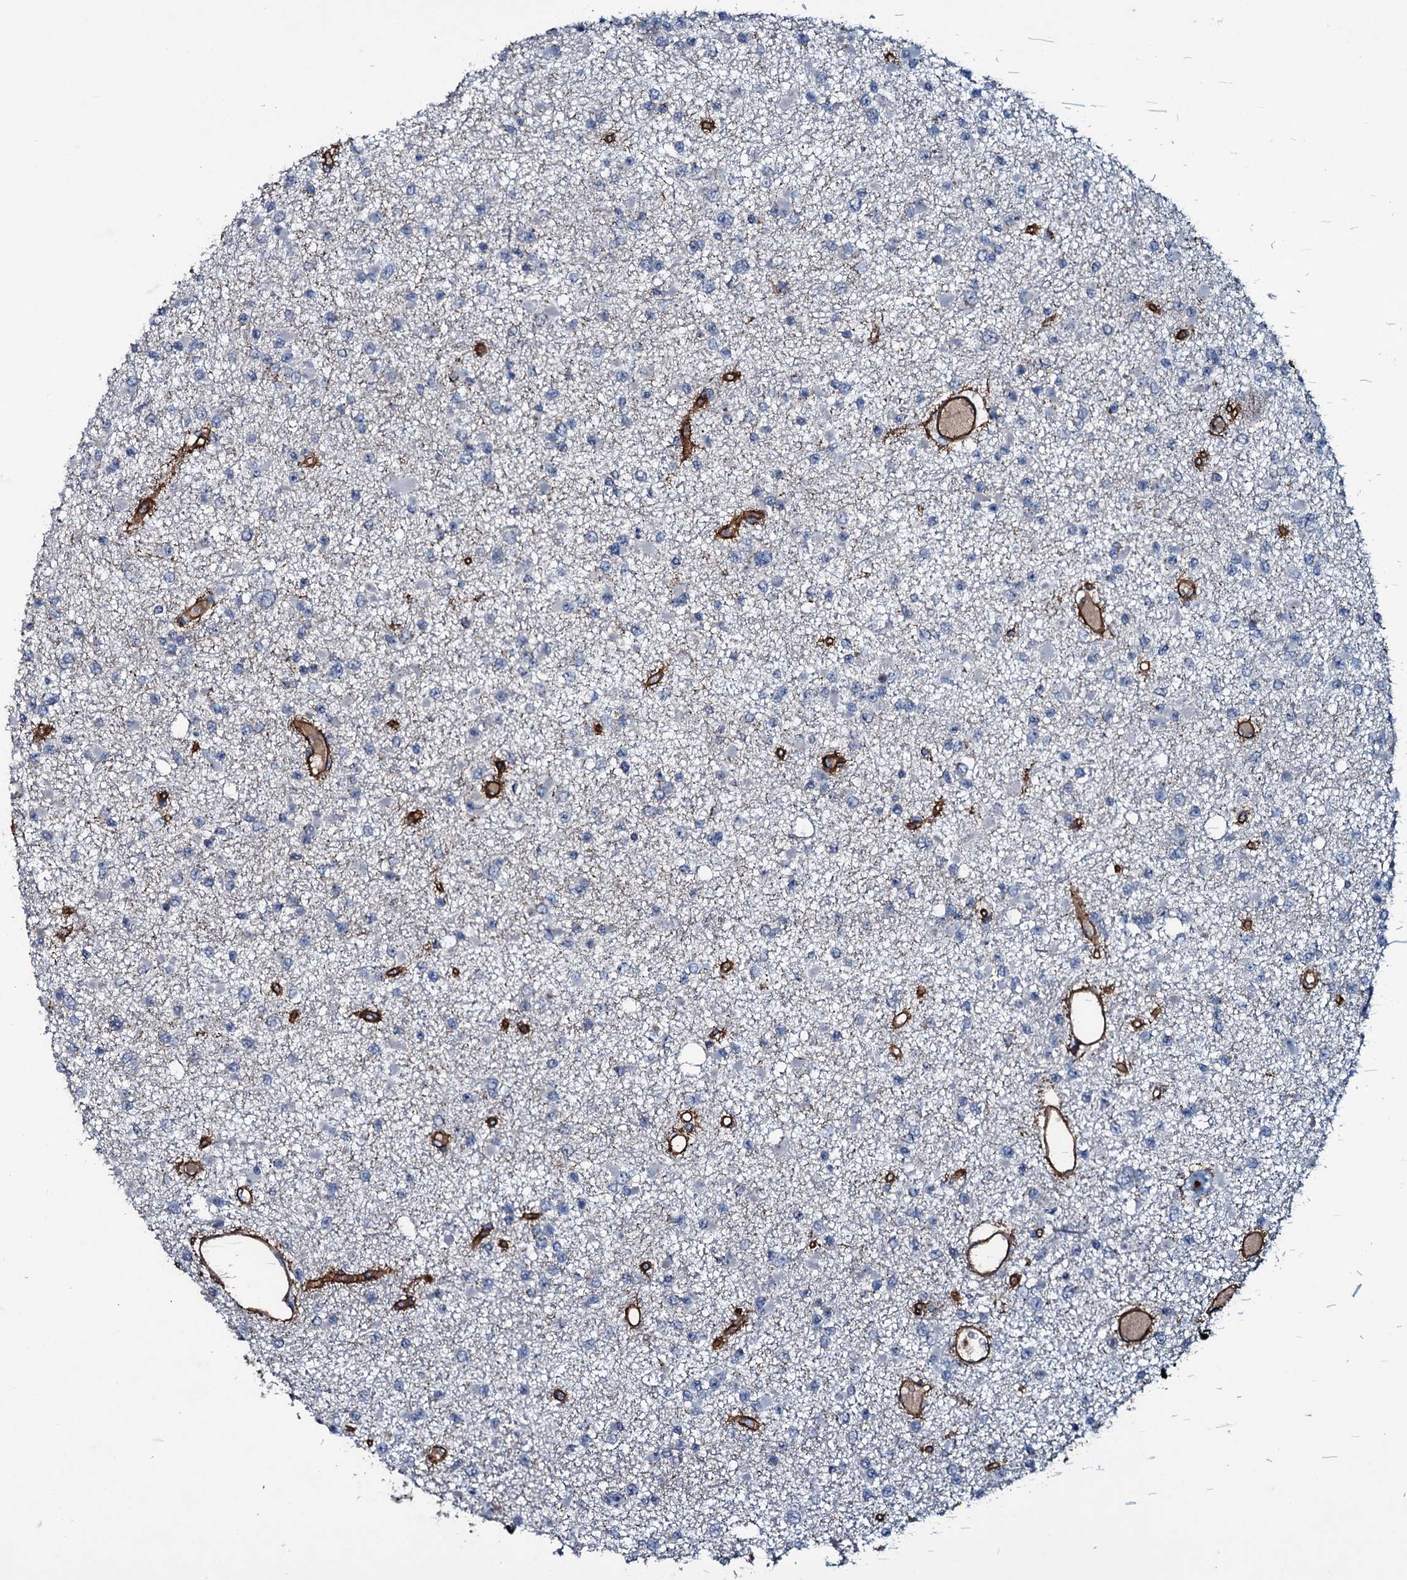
{"staining": {"intensity": "negative", "quantity": "none", "location": "none"}, "tissue": "glioma", "cell_type": "Tumor cells", "image_type": "cancer", "snomed": [{"axis": "morphology", "description": "Glioma, malignant, Low grade"}, {"axis": "topography", "description": "Brain"}], "caption": "Tumor cells show no significant protein expression in glioma.", "gene": "CLEC14A", "patient": {"sex": "female", "age": 22}}